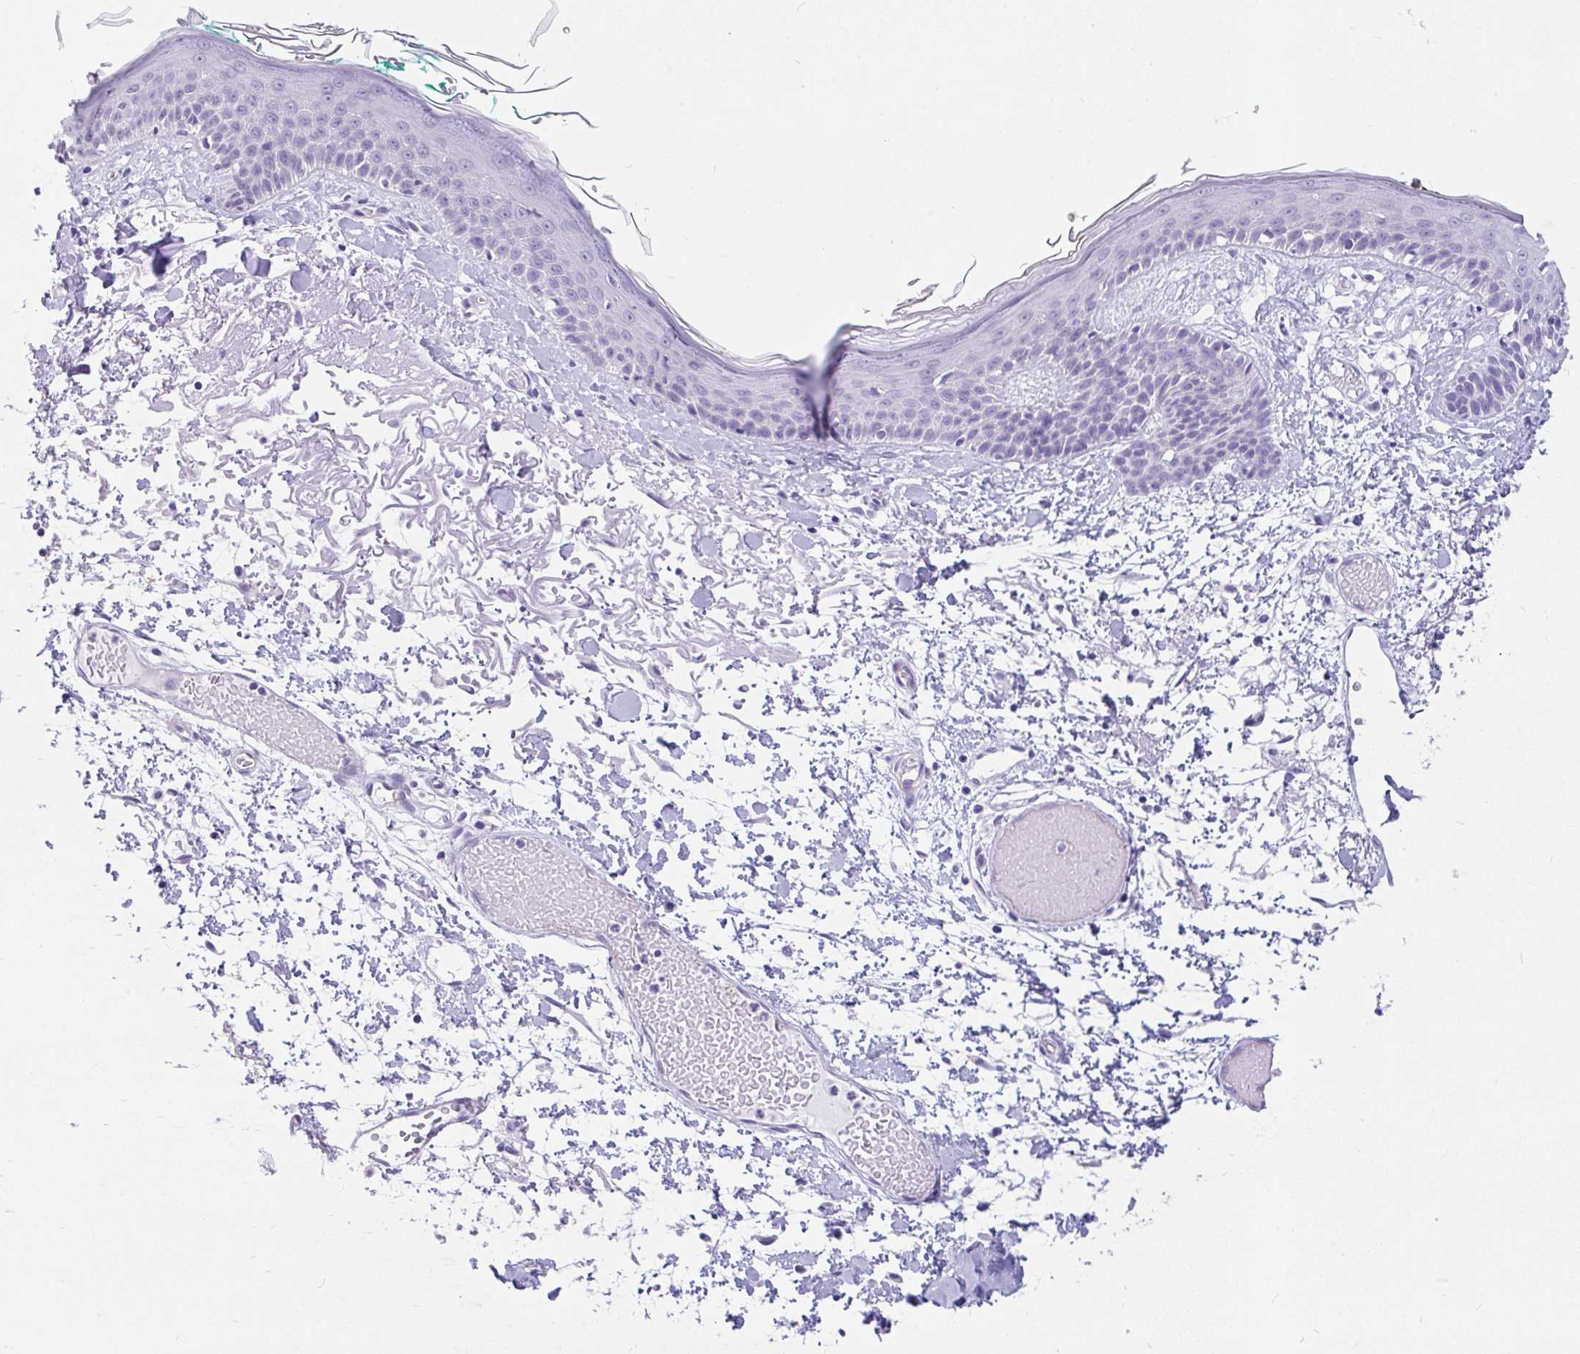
{"staining": {"intensity": "negative", "quantity": "none", "location": "none"}, "tissue": "skin", "cell_type": "Fibroblasts", "image_type": "normal", "snomed": [{"axis": "morphology", "description": "Normal tissue, NOS"}, {"axis": "topography", "description": "Skin"}], "caption": "An immunohistochemistry (IHC) micrograph of normal skin is shown. There is no staining in fibroblasts of skin.", "gene": "EML5", "patient": {"sex": "male", "age": 79}}